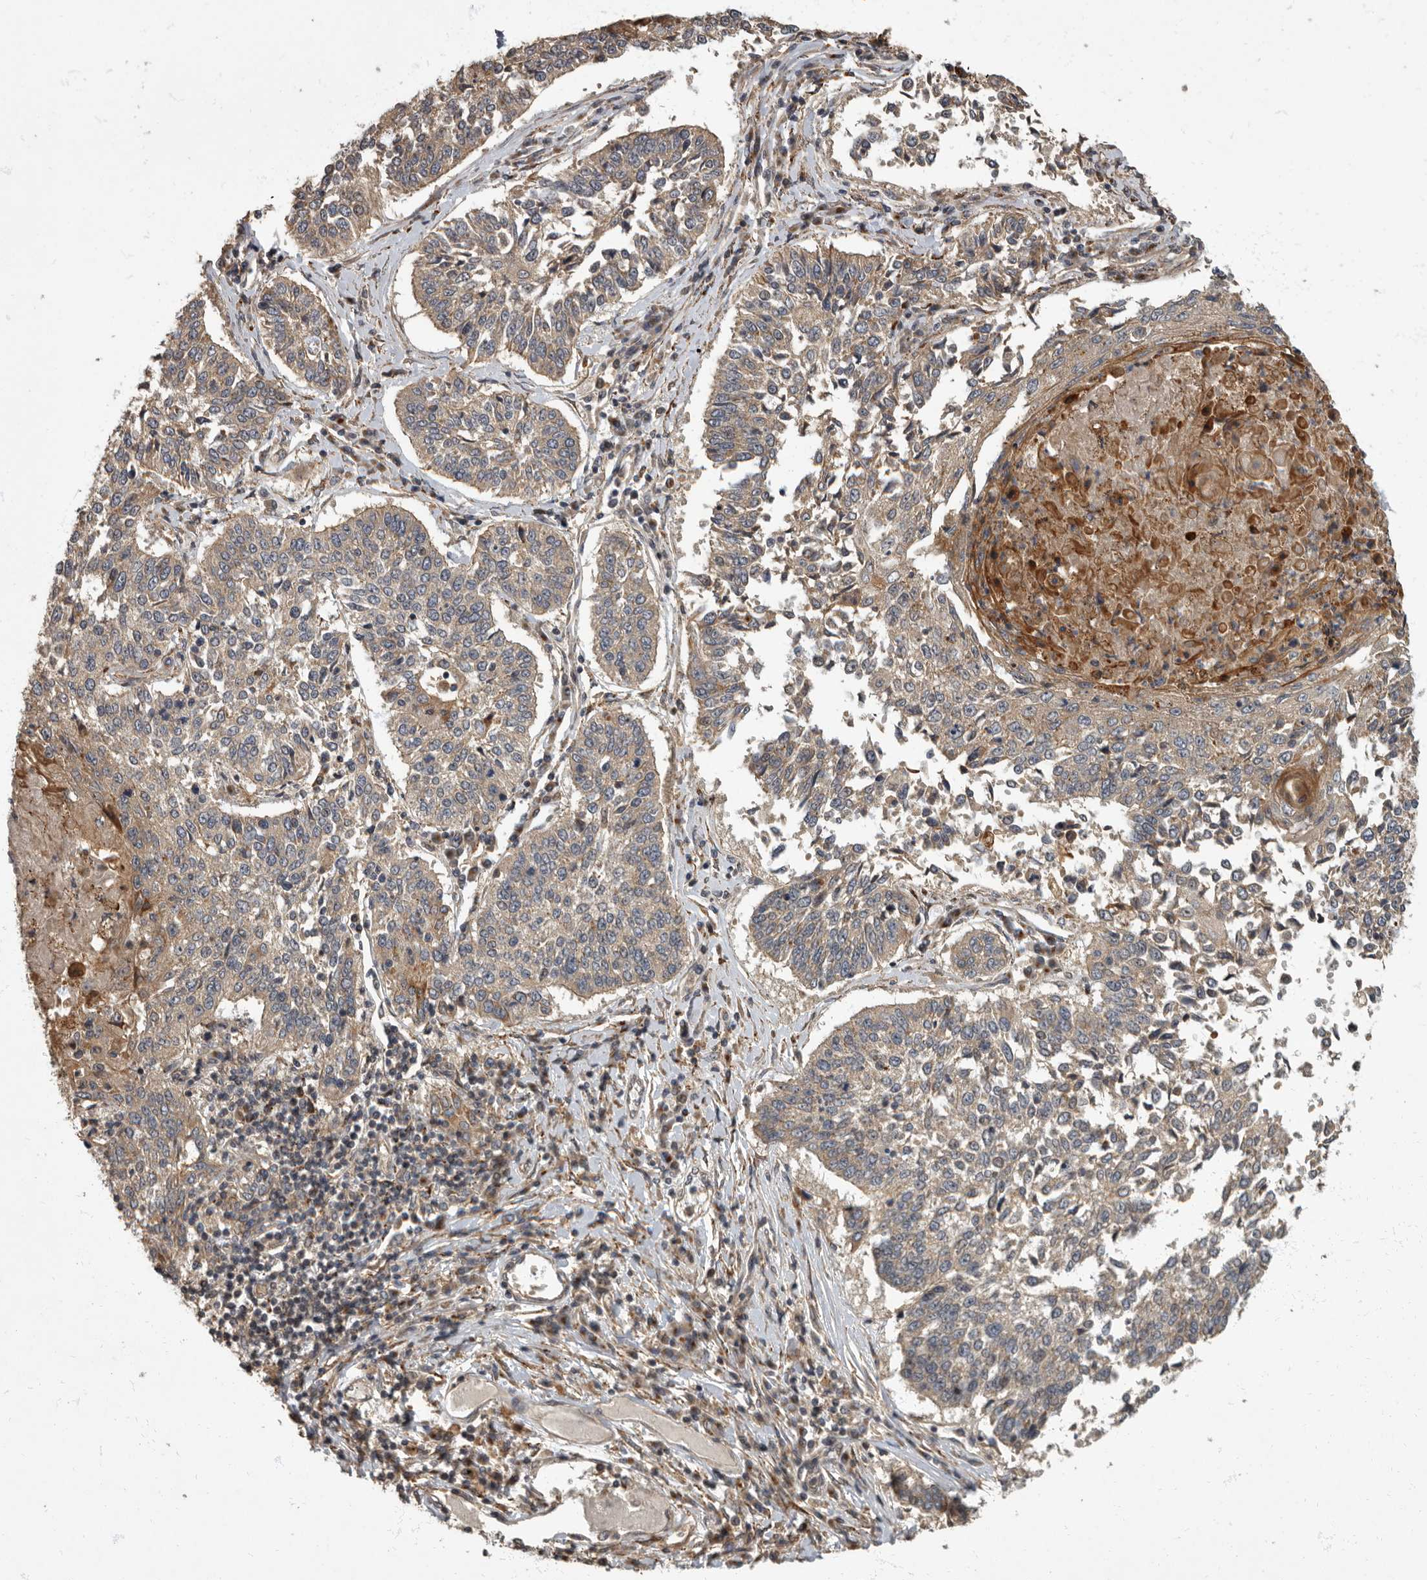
{"staining": {"intensity": "weak", "quantity": ">75%", "location": "cytoplasmic/membranous"}, "tissue": "lung cancer", "cell_type": "Tumor cells", "image_type": "cancer", "snomed": [{"axis": "morphology", "description": "Normal tissue, NOS"}, {"axis": "morphology", "description": "Squamous cell carcinoma, NOS"}, {"axis": "topography", "description": "Cartilage tissue"}, {"axis": "topography", "description": "Lung"}, {"axis": "topography", "description": "Peripheral nerve tissue"}], "caption": "Immunohistochemistry of human squamous cell carcinoma (lung) reveals low levels of weak cytoplasmic/membranous positivity in approximately >75% of tumor cells.", "gene": "IQCK", "patient": {"sex": "female", "age": 49}}